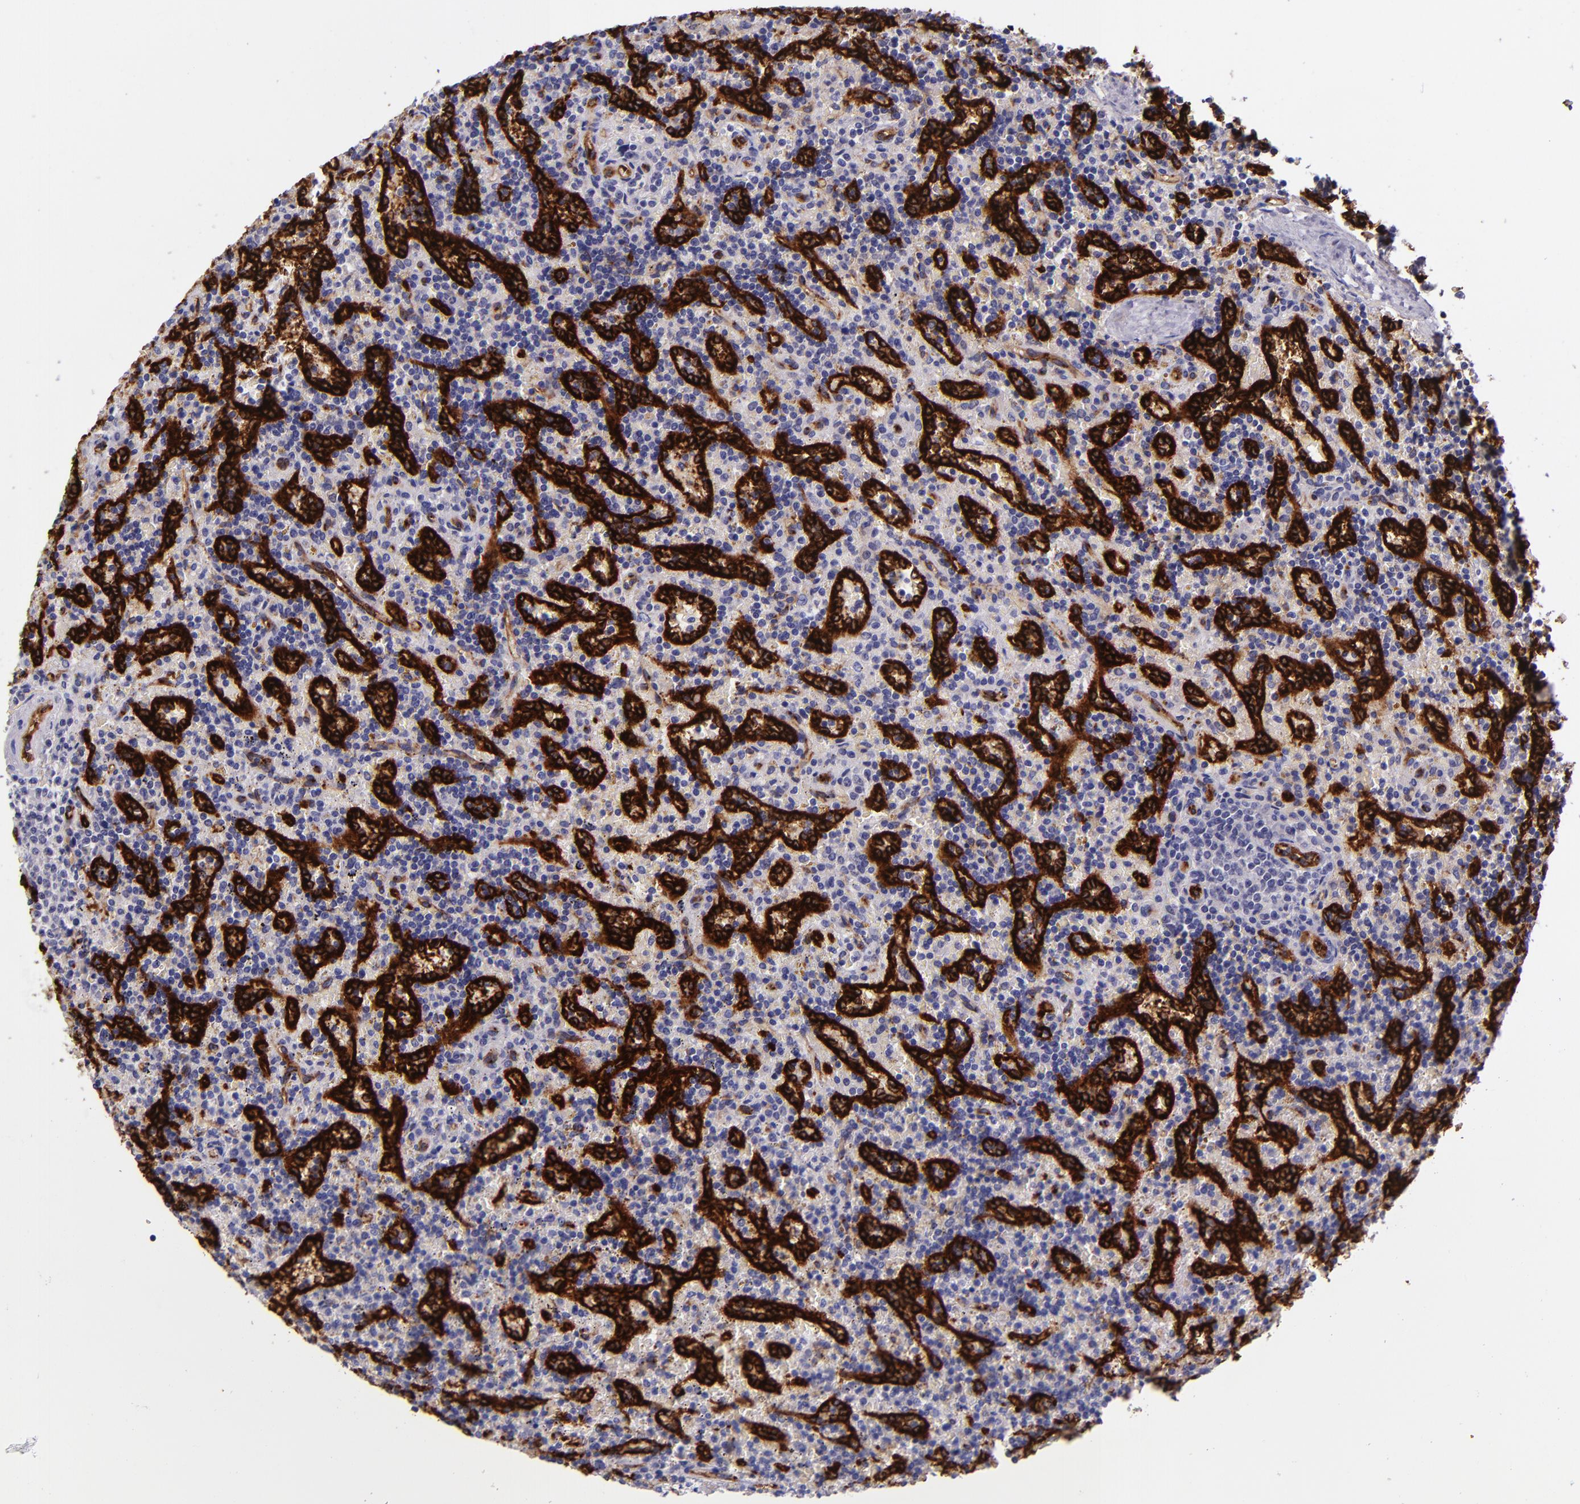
{"staining": {"intensity": "negative", "quantity": "none", "location": "none"}, "tissue": "lymphoma", "cell_type": "Tumor cells", "image_type": "cancer", "snomed": [{"axis": "morphology", "description": "Malignant lymphoma, non-Hodgkin's type, Low grade"}, {"axis": "topography", "description": "Spleen"}], "caption": "The photomicrograph reveals no significant expression in tumor cells of lymphoma. (DAB (3,3'-diaminobenzidine) immunohistochemistry (IHC), high magnification).", "gene": "NOS3", "patient": {"sex": "male", "age": 67}}